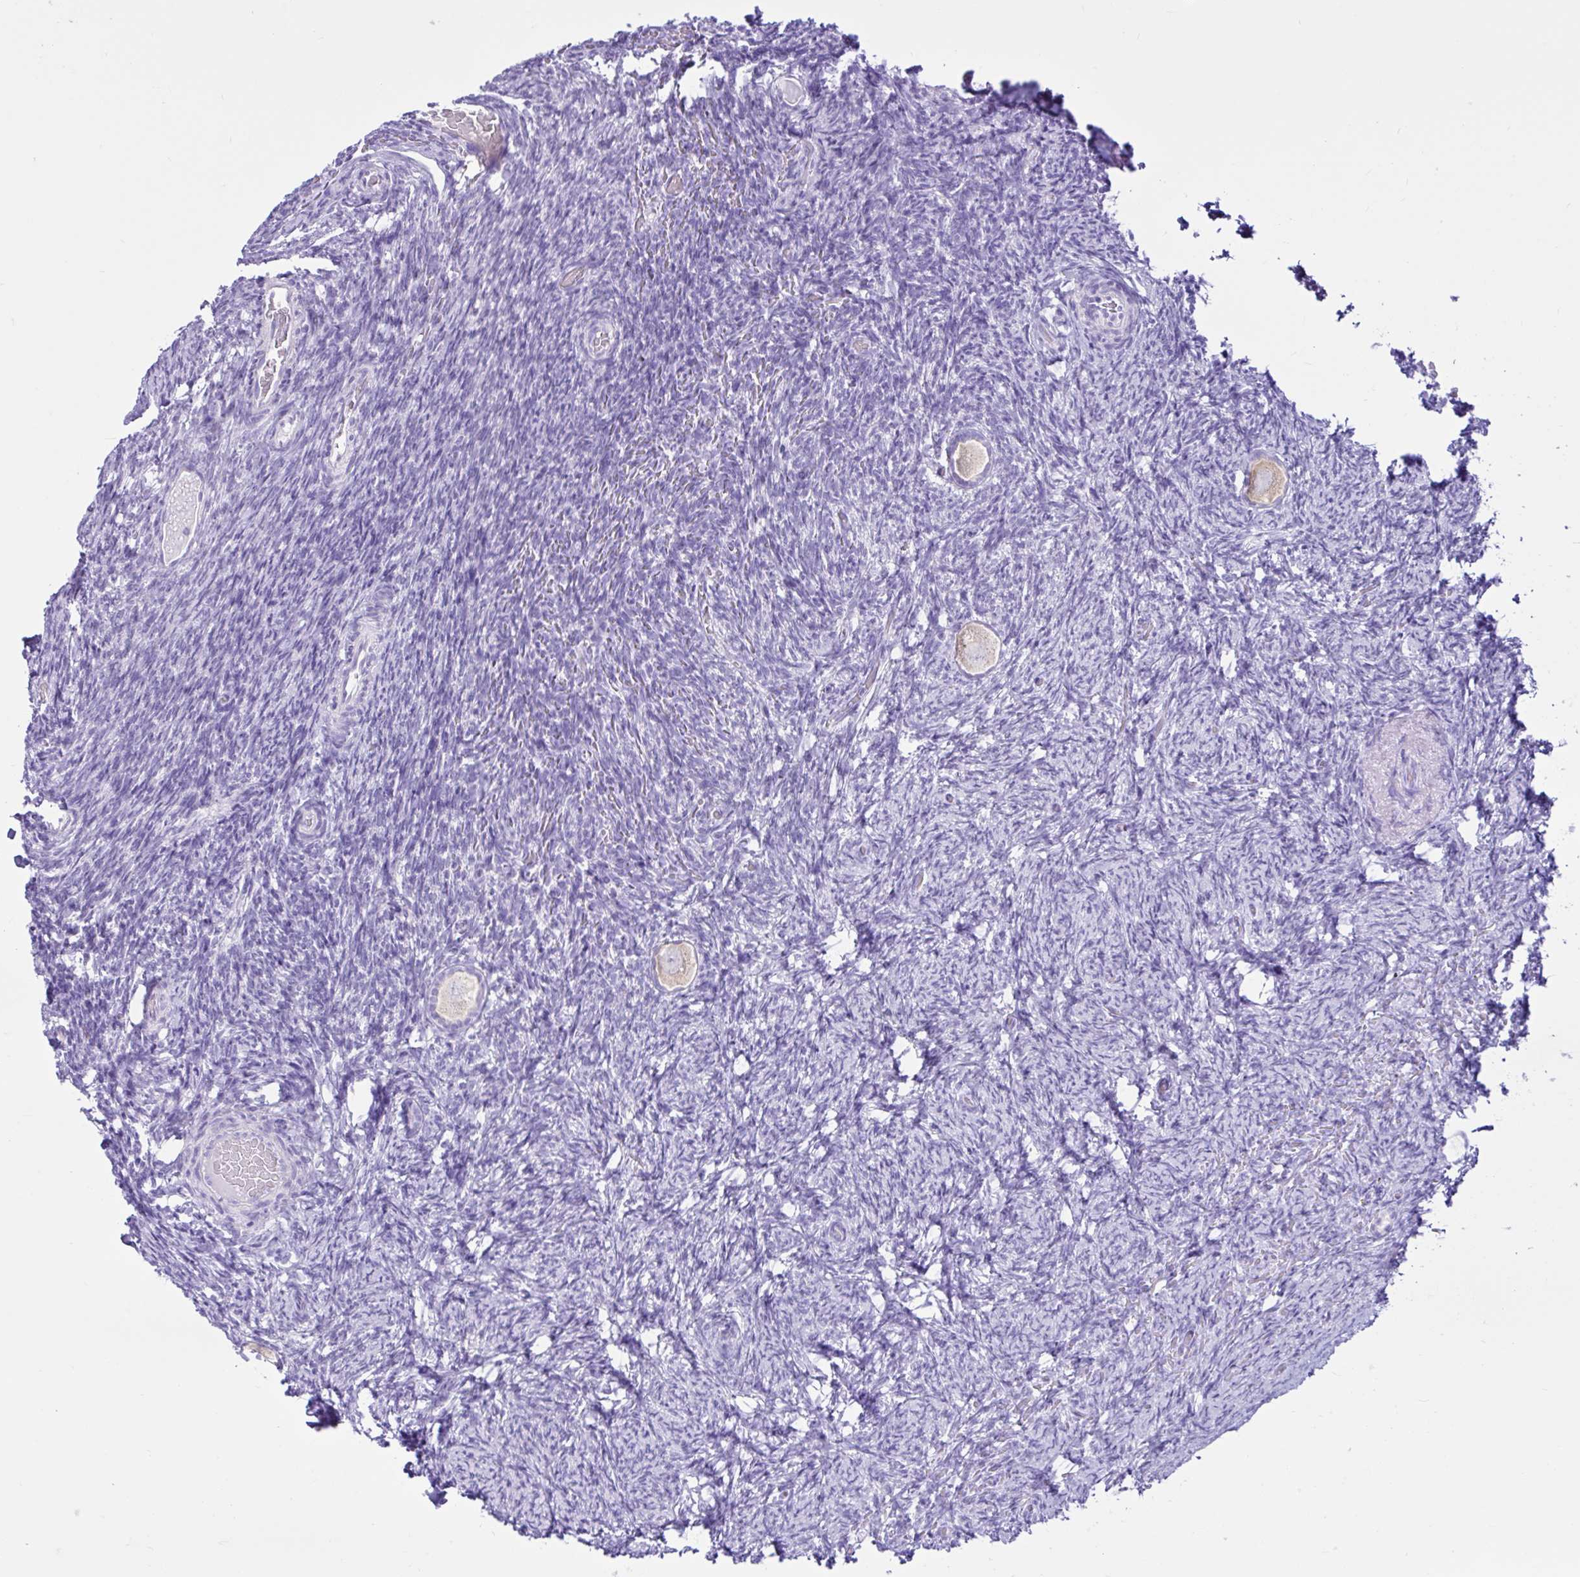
{"staining": {"intensity": "weak", "quantity": "25%-75%", "location": "cytoplasmic/membranous"}, "tissue": "ovary", "cell_type": "Follicle cells", "image_type": "normal", "snomed": [{"axis": "morphology", "description": "Normal tissue, NOS"}, {"axis": "topography", "description": "Ovary"}], "caption": "Immunohistochemical staining of normal human ovary demonstrates low levels of weak cytoplasmic/membranous positivity in about 25%-75% of follicle cells. Nuclei are stained in blue.", "gene": "CYP19A1", "patient": {"sex": "female", "age": 34}}